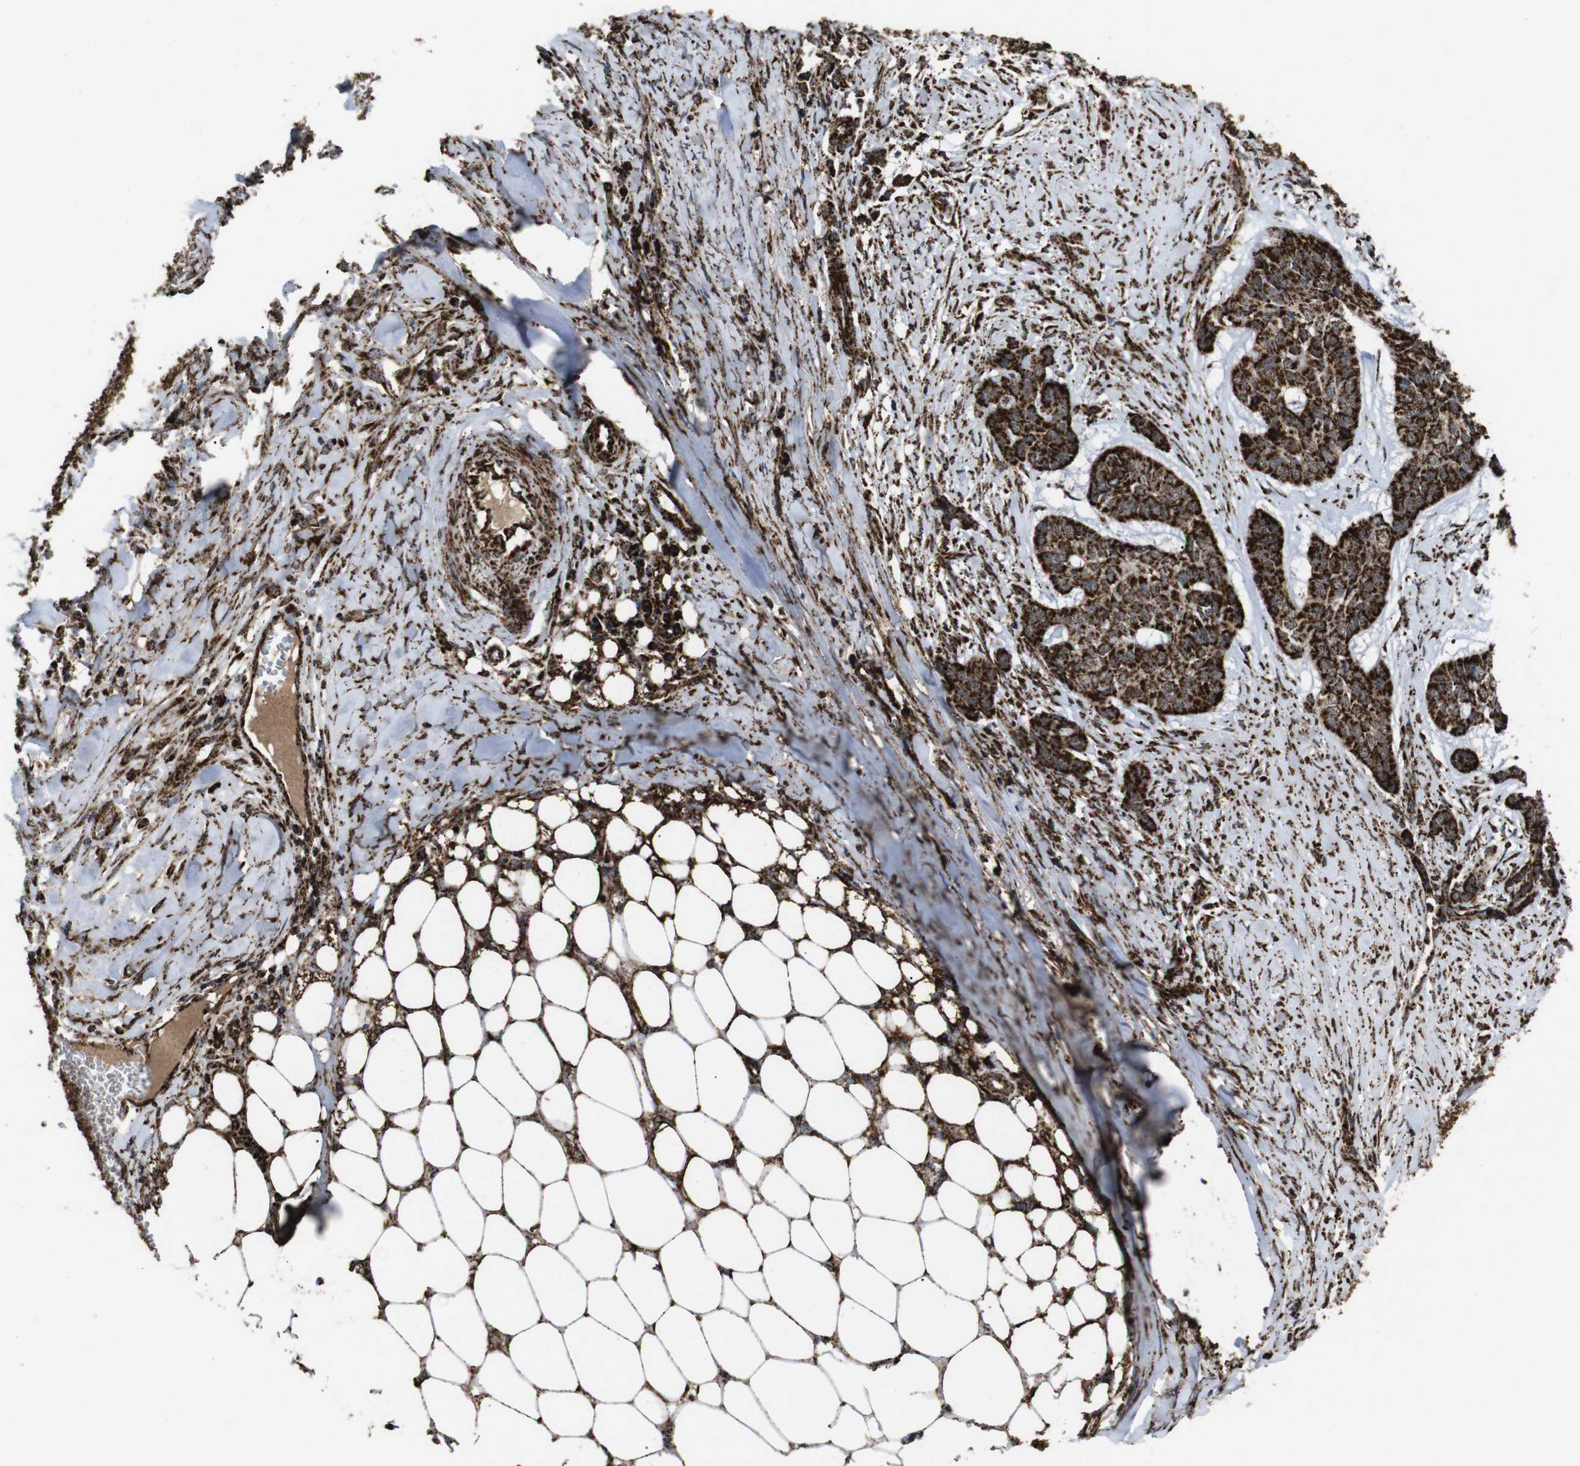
{"staining": {"intensity": "strong", "quantity": ">75%", "location": "cytoplasmic/membranous"}, "tissue": "skin cancer", "cell_type": "Tumor cells", "image_type": "cancer", "snomed": [{"axis": "morphology", "description": "Basal cell carcinoma"}, {"axis": "topography", "description": "Skin"}], "caption": "IHC histopathology image of neoplastic tissue: human skin cancer (basal cell carcinoma) stained using immunohistochemistry exhibits high levels of strong protein expression localized specifically in the cytoplasmic/membranous of tumor cells, appearing as a cytoplasmic/membranous brown color.", "gene": "ATP5F1A", "patient": {"sex": "female", "age": 64}}